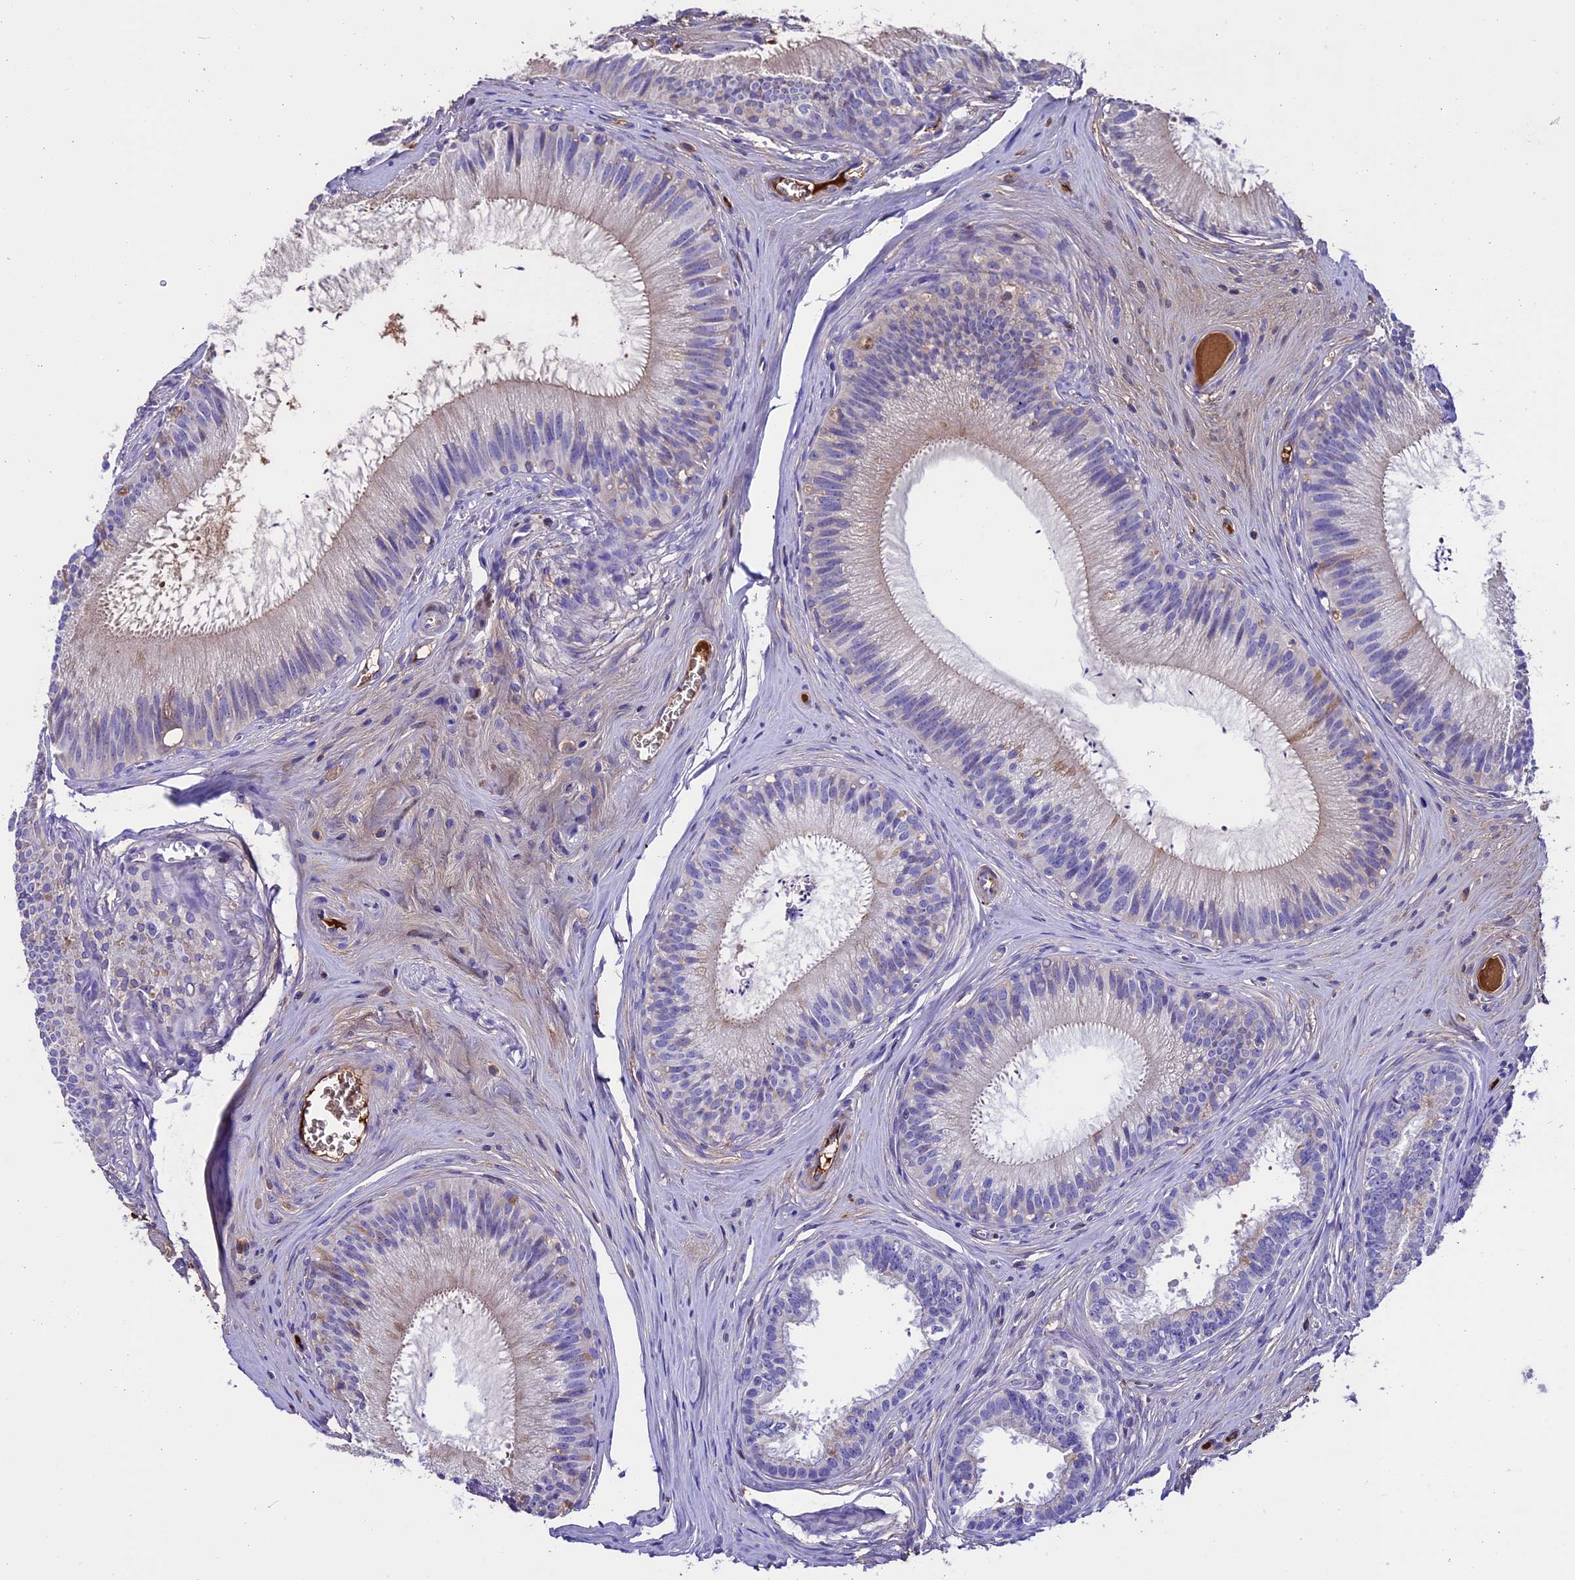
{"staining": {"intensity": "weak", "quantity": "<25%", "location": "cytoplasmic/membranous"}, "tissue": "epididymis", "cell_type": "Glandular cells", "image_type": "normal", "snomed": [{"axis": "morphology", "description": "Normal tissue, NOS"}, {"axis": "topography", "description": "Epididymis"}], "caption": "The image demonstrates no significant positivity in glandular cells of epididymis. (DAB (3,3'-diaminobenzidine) IHC visualized using brightfield microscopy, high magnification).", "gene": "TCP11L2", "patient": {"sex": "male", "age": 46}}